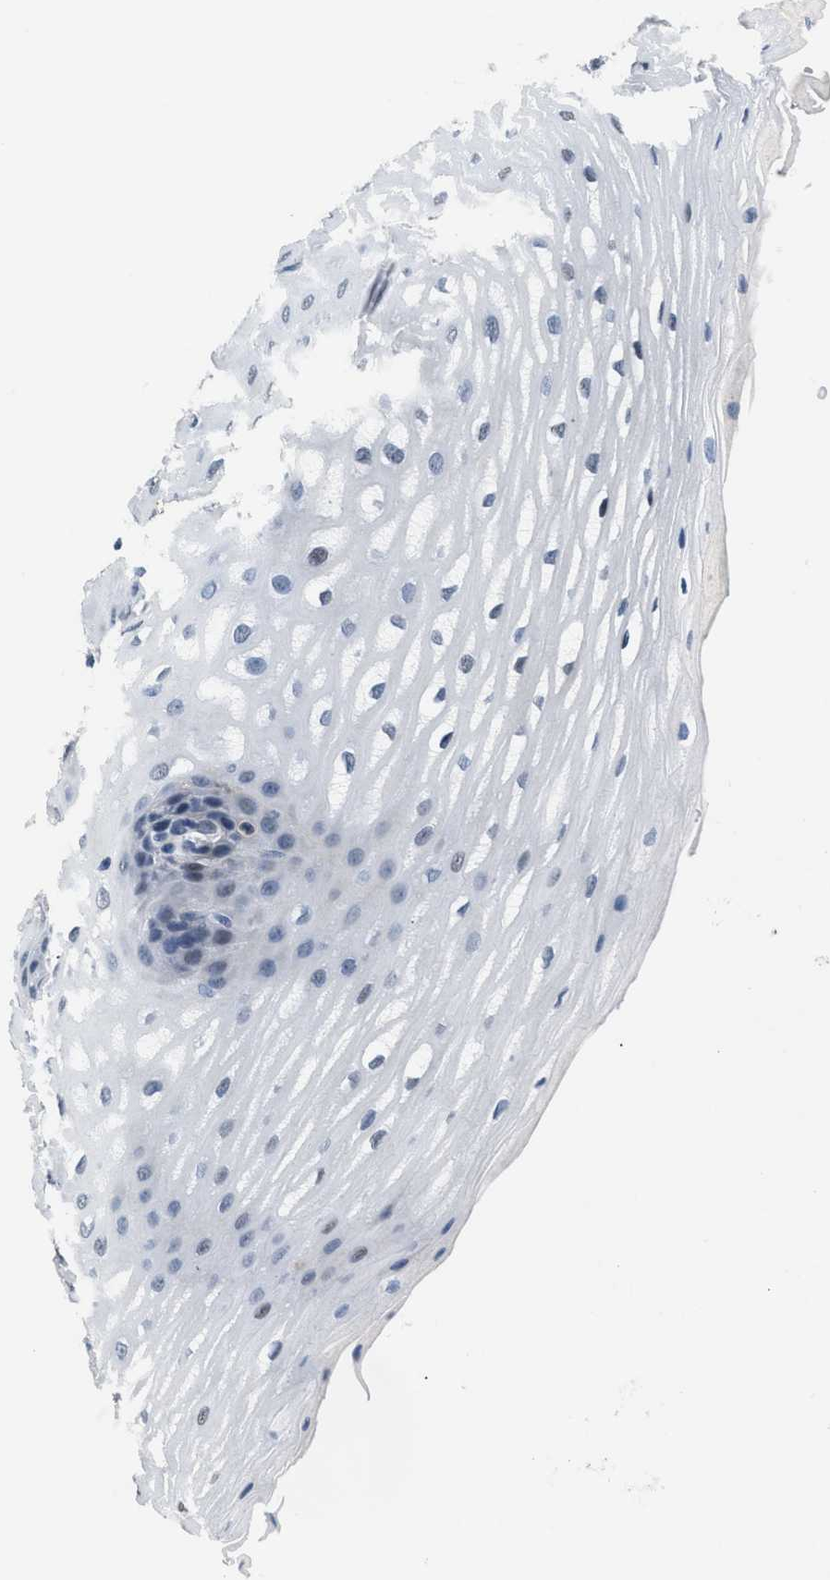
{"staining": {"intensity": "weak", "quantity": "<25%", "location": "cytoplasmic/membranous,nuclear"}, "tissue": "esophagus", "cell_type": "Squamous epithelial cells", "image_type": "normal", "snomed": [{"axis": "morphology", "description": "Normal tissue, NOS"}, {"axis": "topography", "description": "Esophagus"}], "caption": "Immunohistochemistry of benign human esophagus shows no expression in squamous epithelial cells. (Brightfield microscopy of DAB immunohistochemistry (IHC) at high magnification).", "gene": "KCNC3", "patient": {"sex": "male", "age": 54}}